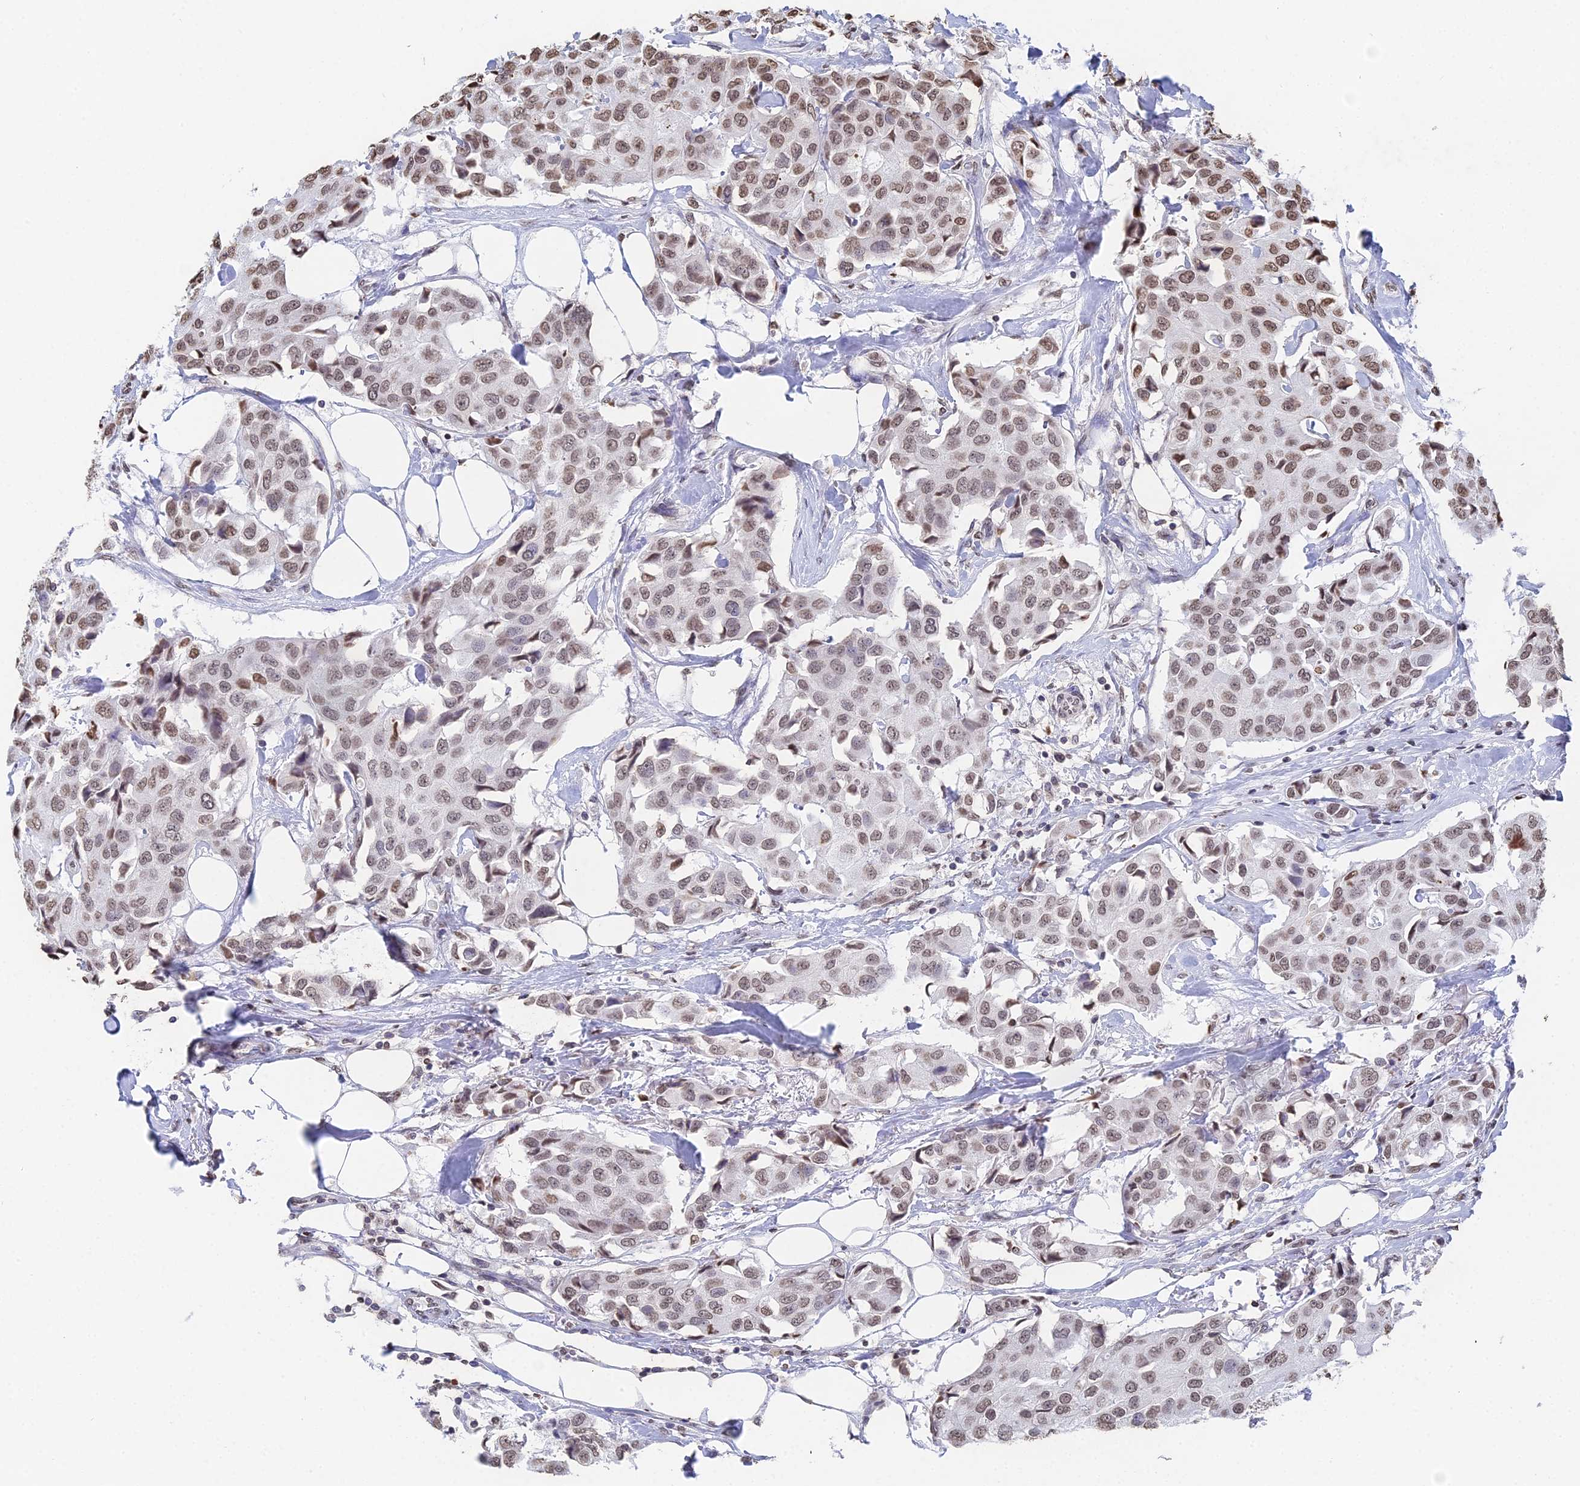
{"staining": {"intensity": "weak", "quantity": ">75%", "location": "nuclear"}, "tissue": "breast cancer", "cell_type": "Tumor cells", "image_type": "cancer", "snomed": [{"axis": "morphology", "description": "Duct carcinoma"}, {"axis": "topography", "description": "Breast"}], "caption": "Approximately >75% of tumor cells in human breast cancer reveal weak nuclear protein positivity as visualized by brown immunohistochemical staining.", "gene": "GBP3", "patient": {"sex": "female", "age": 80}}